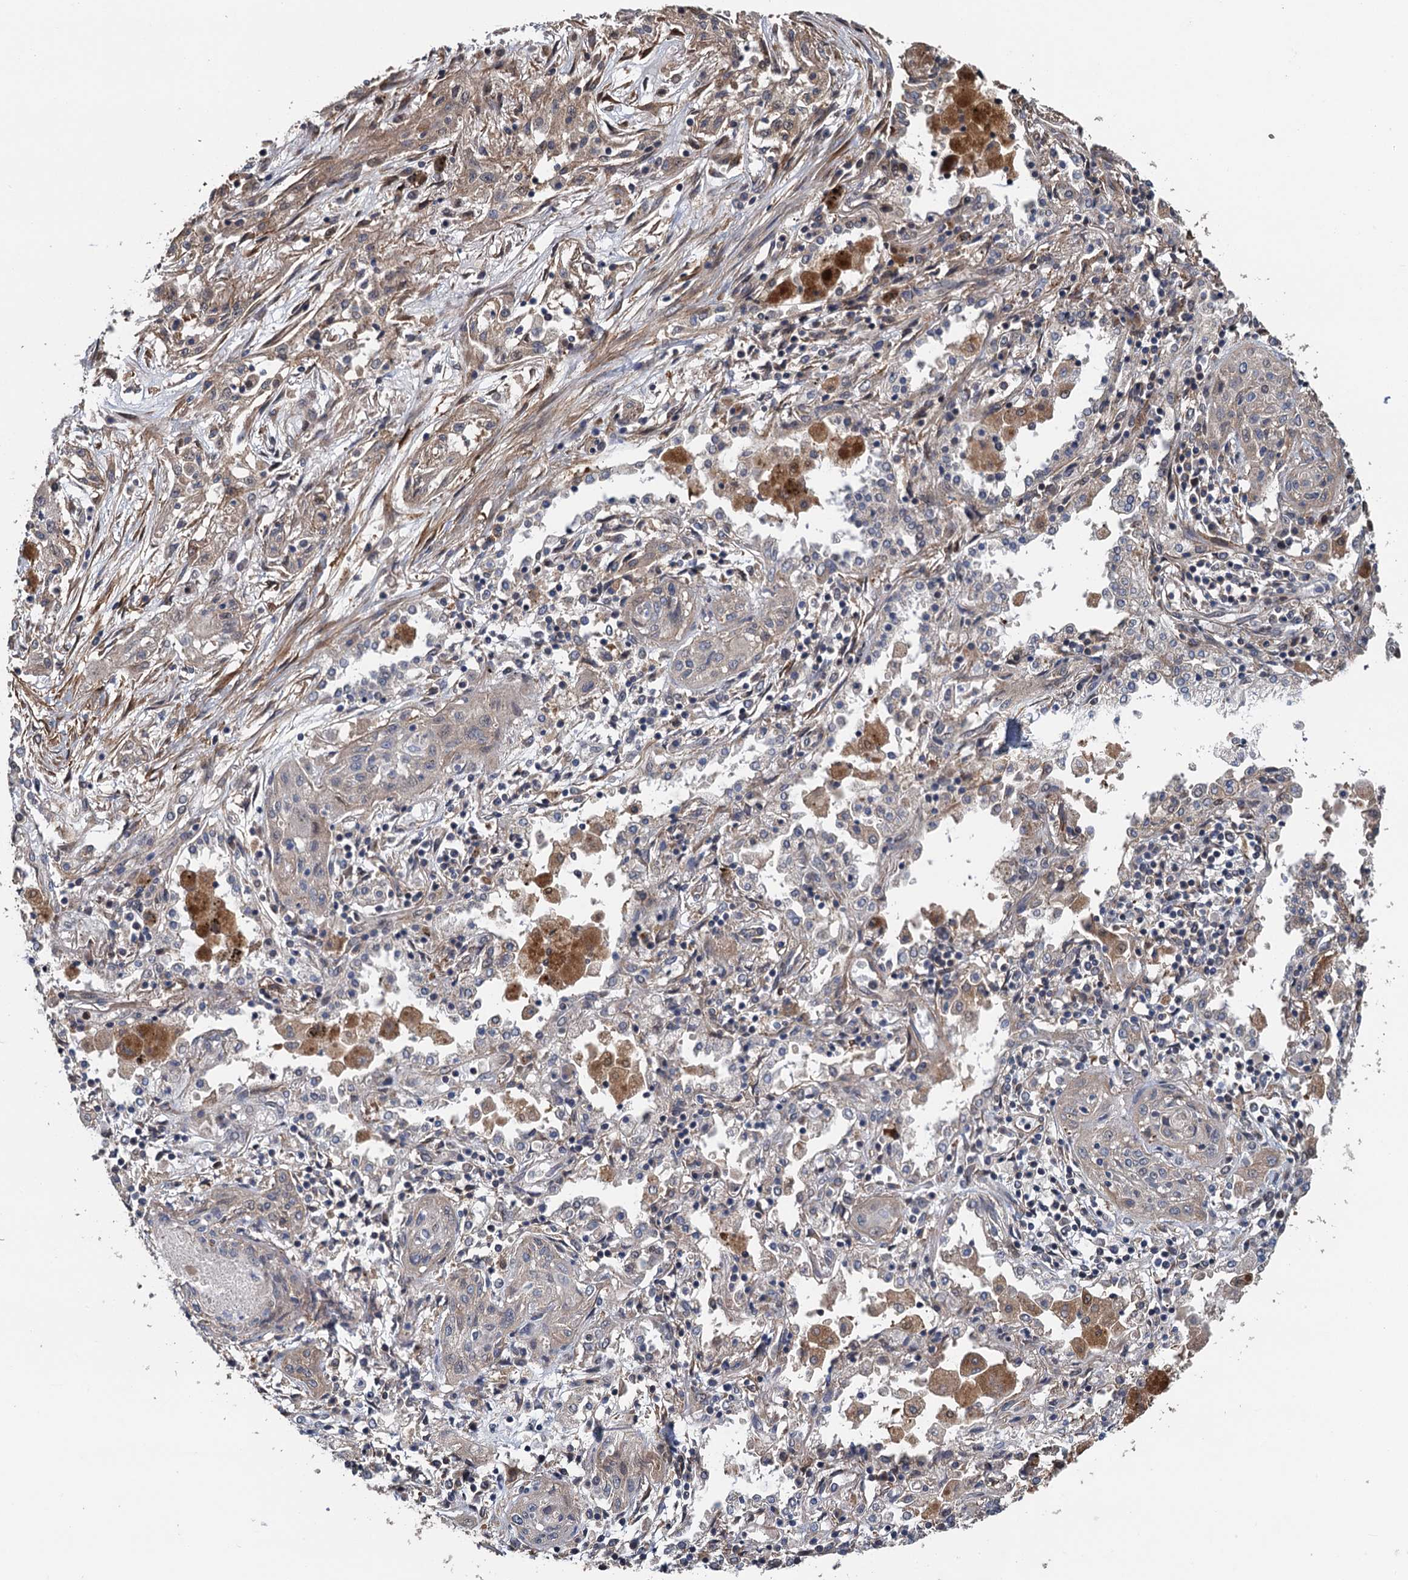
{"staining": {"intensity": "weak", "quantity": "25%-75%", "location": "cytoplasmic/membranous"}, "tissue": "lung cancer", "cell_type": "Tumor cells", "image_type": "cancer", "snomed": [{"axis": "morphology", "description": "Squamous cell carcinoma, NOS"}, {"axis": "topography", "description": "Lung"}], "caption": "Human squamous cell carcinoma (lung) stained with a protein marker exhibits weak staining in tumor cells.", "gene": "MEAK7", "patient": {"sex": "female", "age": 47}}